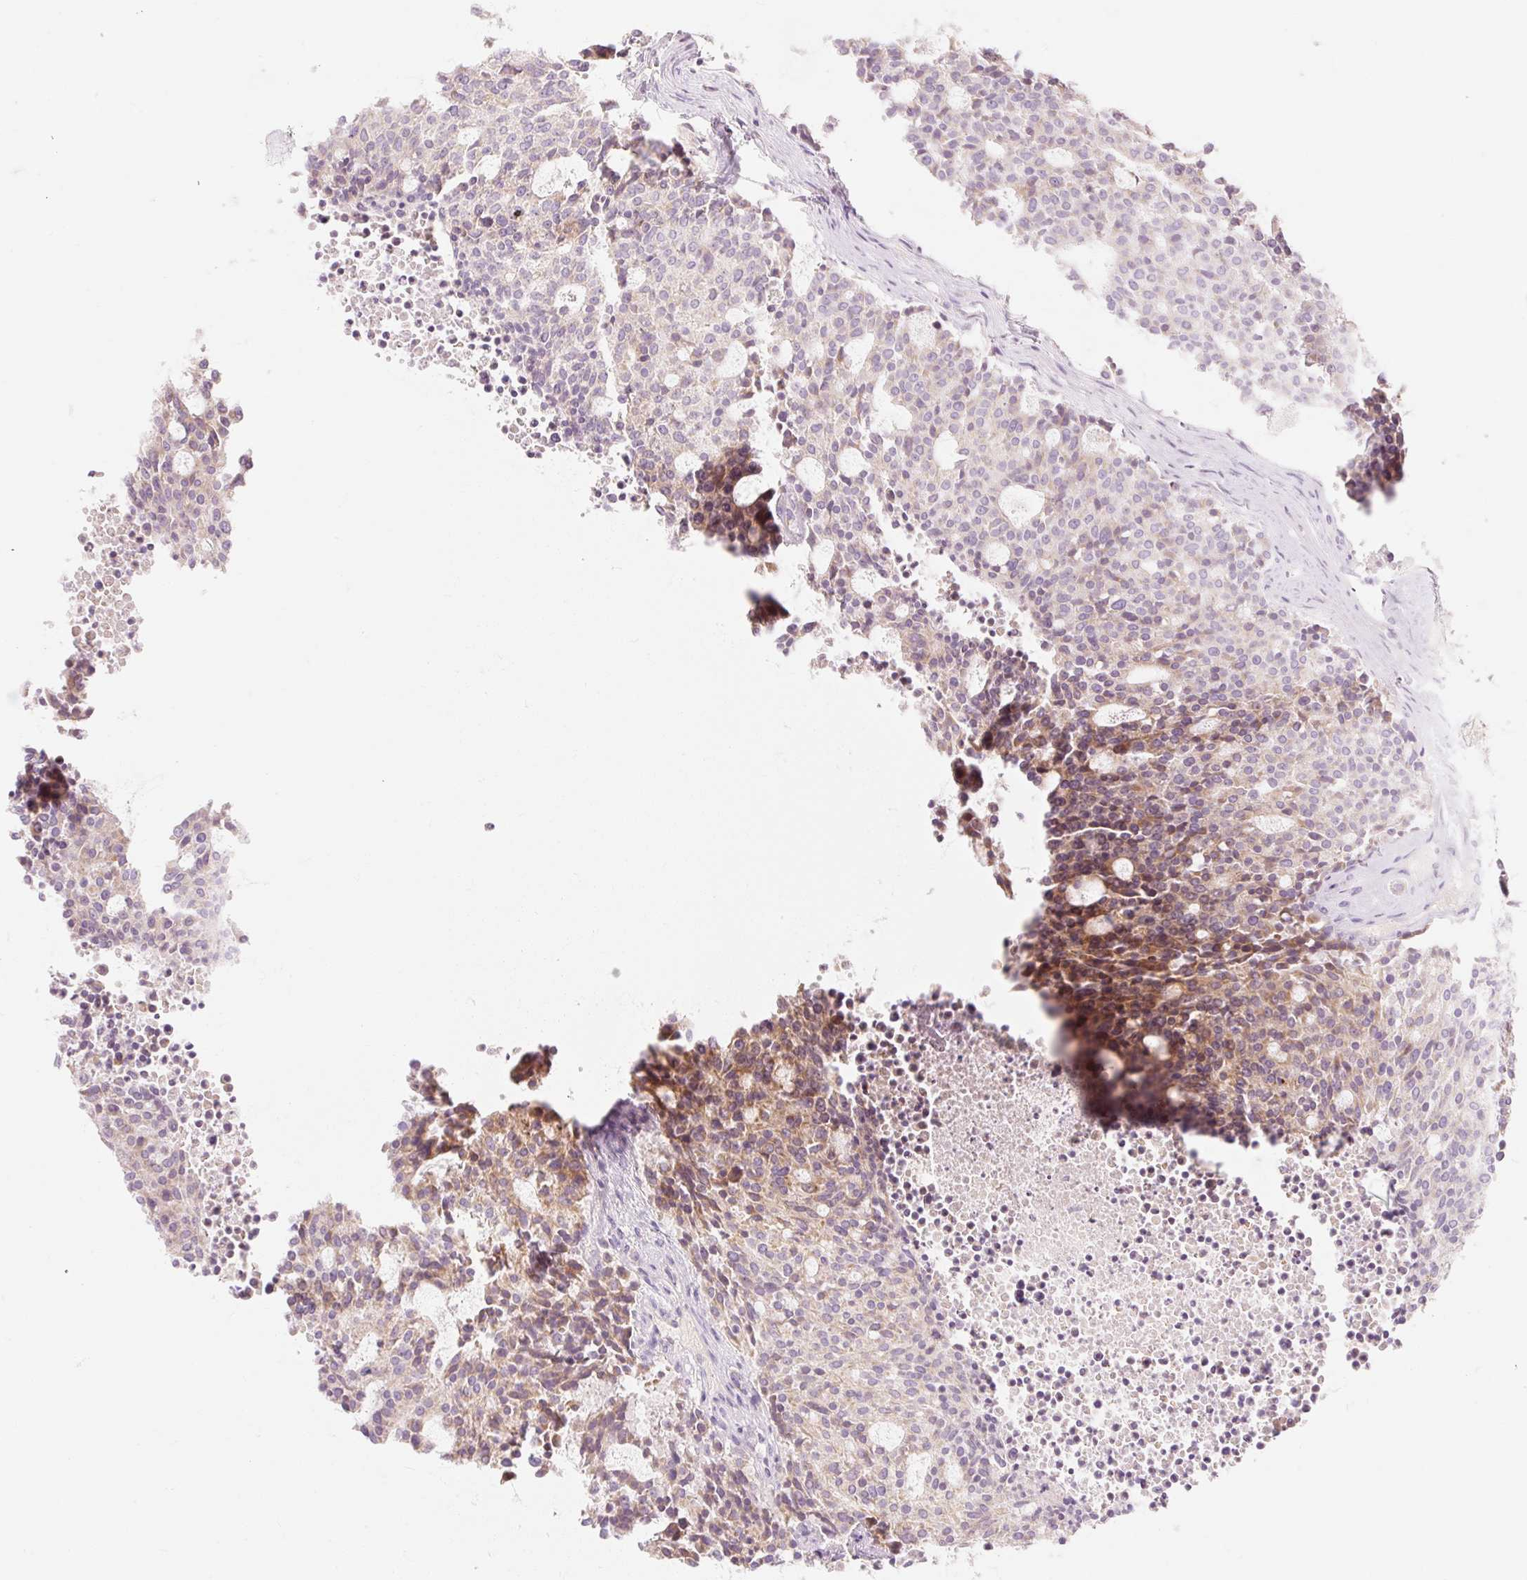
{"staining": {"intensity": "moderate", "quantity": "25%-75%", "location": "cytoplasmic/membranous"}, "tissue": "carcinoid", "cell_type": "Tumor cells", "image_type": "cancer", "snomed": [{"axis": "morphology", "description": "Carcinoid, malignant, NOS"}, {"axis": "topography", "description": "Pancreas"}], "caption": "This is an image of immunohistochemistry staining of carcinoid, which shows moderate staining in the cytoplasmic/membranous of tumor cells.", "gene": "MYO1D", "patient": {"sex": "female", "age": 54}}